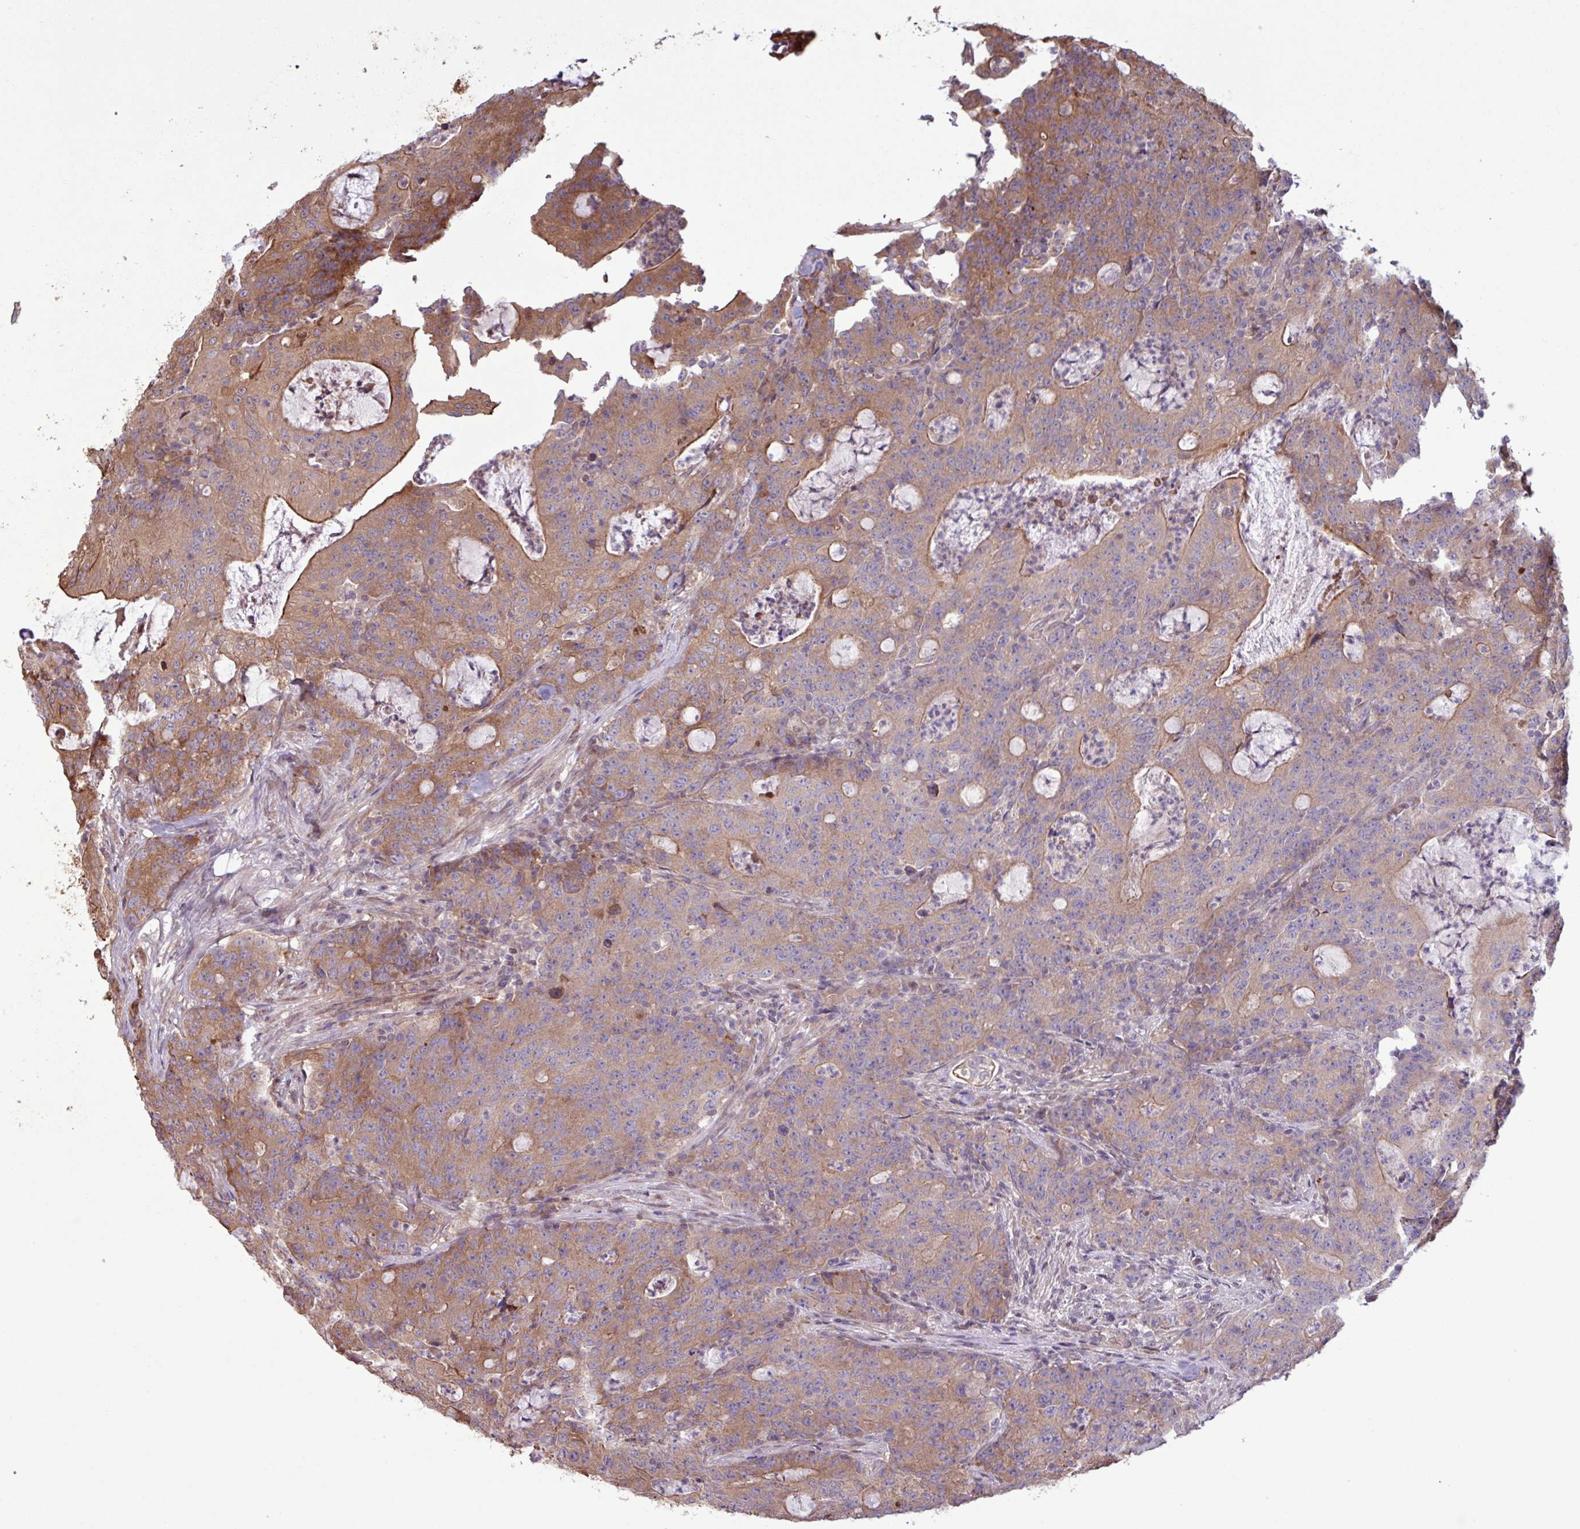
{"staining": {"intensity": "moderate", "quantity": "25%-75%", "location": "cytoplasmic/membranous"}, "tissue": "colorectal cancer", "cell_type": "Tumor cells", "image_type": "cancer", "snomed": [{"axis": "morphology", "description": "Adenocarcinoma, NOS"}, {"axis": "topography", "description": "Colon"}], "caption": "Human colorectal adenocarcinoma stained for a protein (brown) exhibits moderate cytoplasmic/membranous positive staining in about 25%-75% of tumor cells.", "gene": "PDPR", "patient": {"sex": "male", "age": 83}}